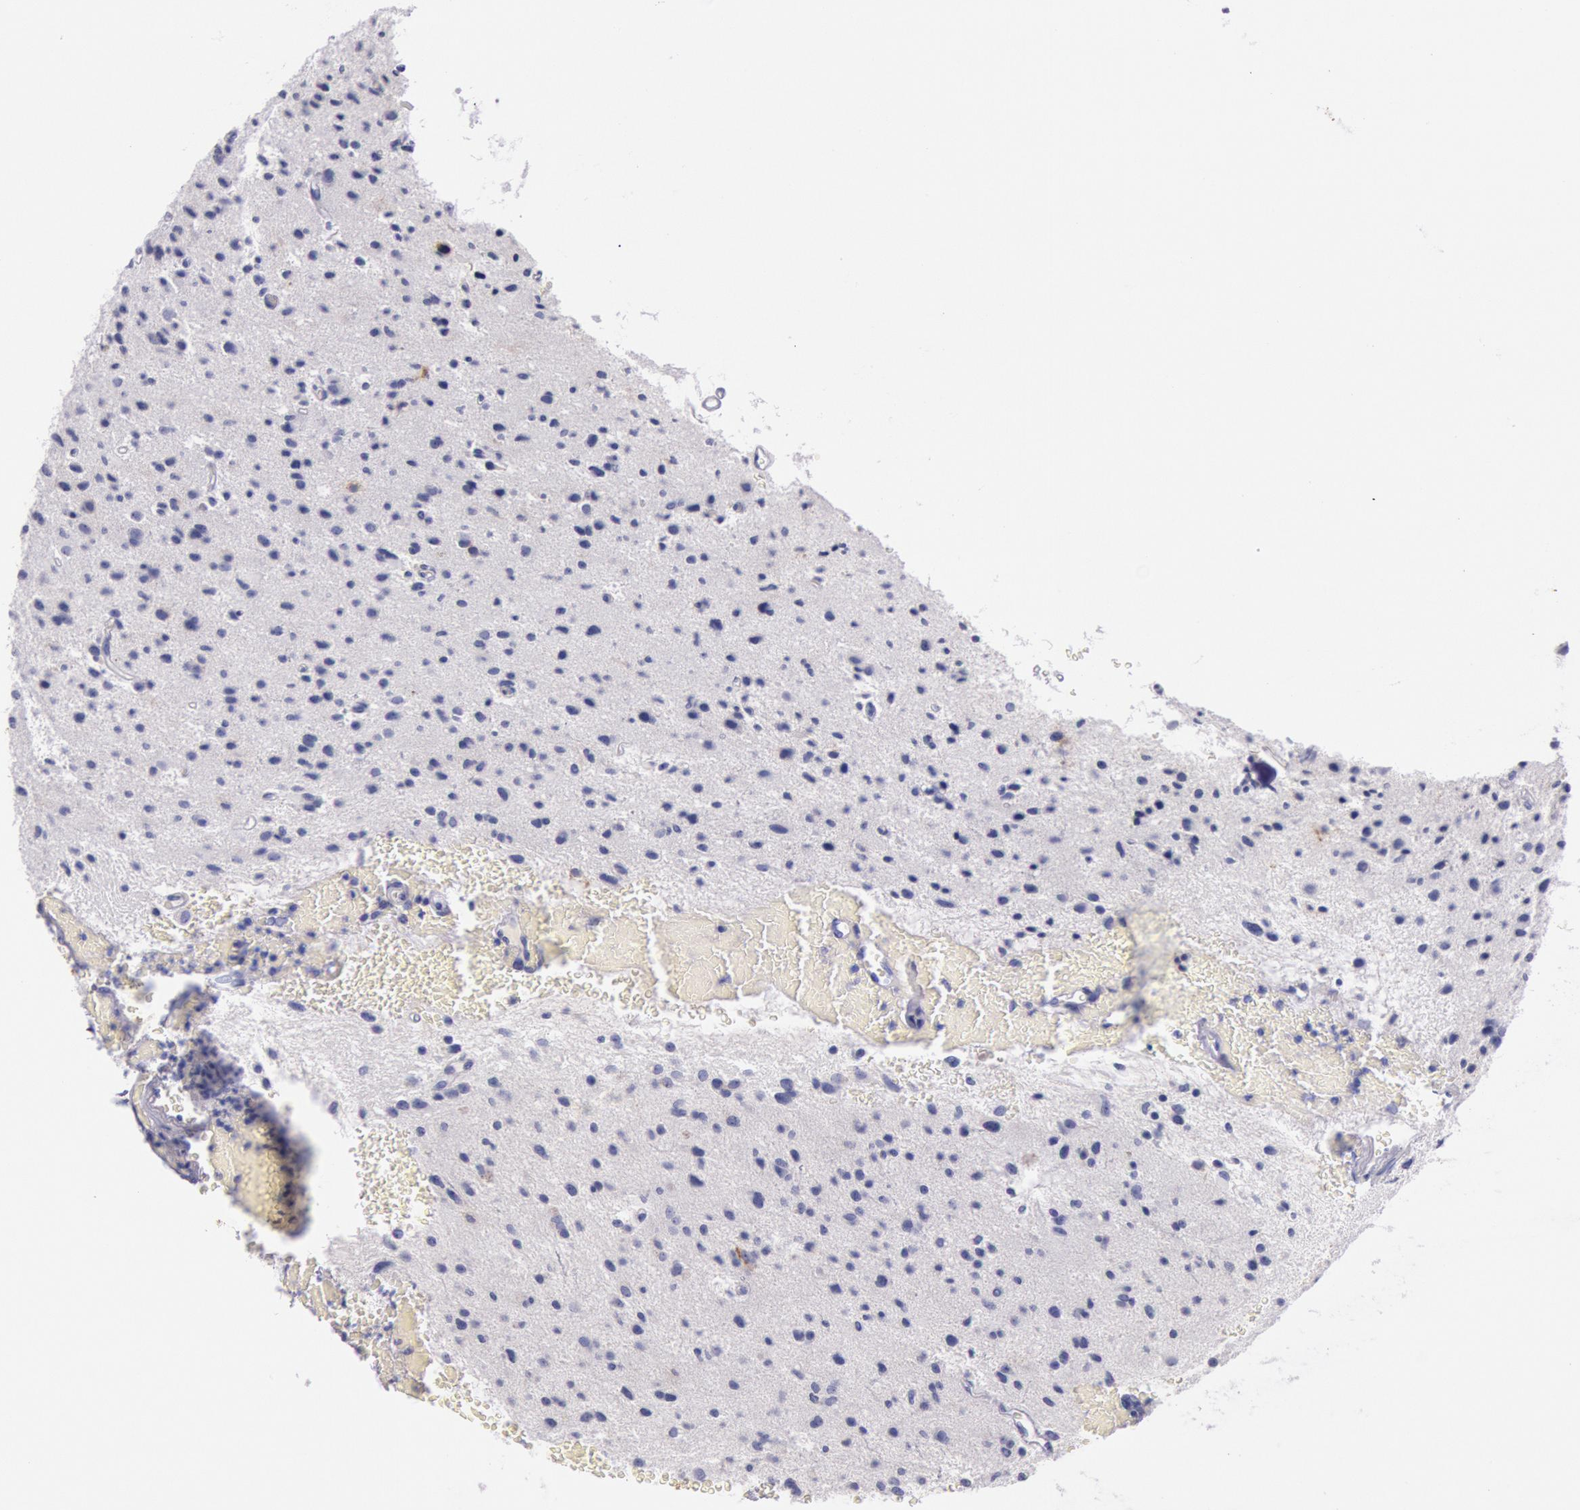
{"staining": {"intensity": "negative", "quantity": "none", "location": "none"}, "tissue": "glioma", "cell_type": "Tumor cells", "image_type": "cancer", "snomed": [{"axis": "morphology", "description": "Glioma, malignant, Low grade"}, {"axis": "topography", "description": "Brain"}], "caption": "The photomicrograph exhibits no staining of tumor cells in malignant low-grade glioma.", "gene": "EGFR", "patient": {"sex": "female", "age": 46}}